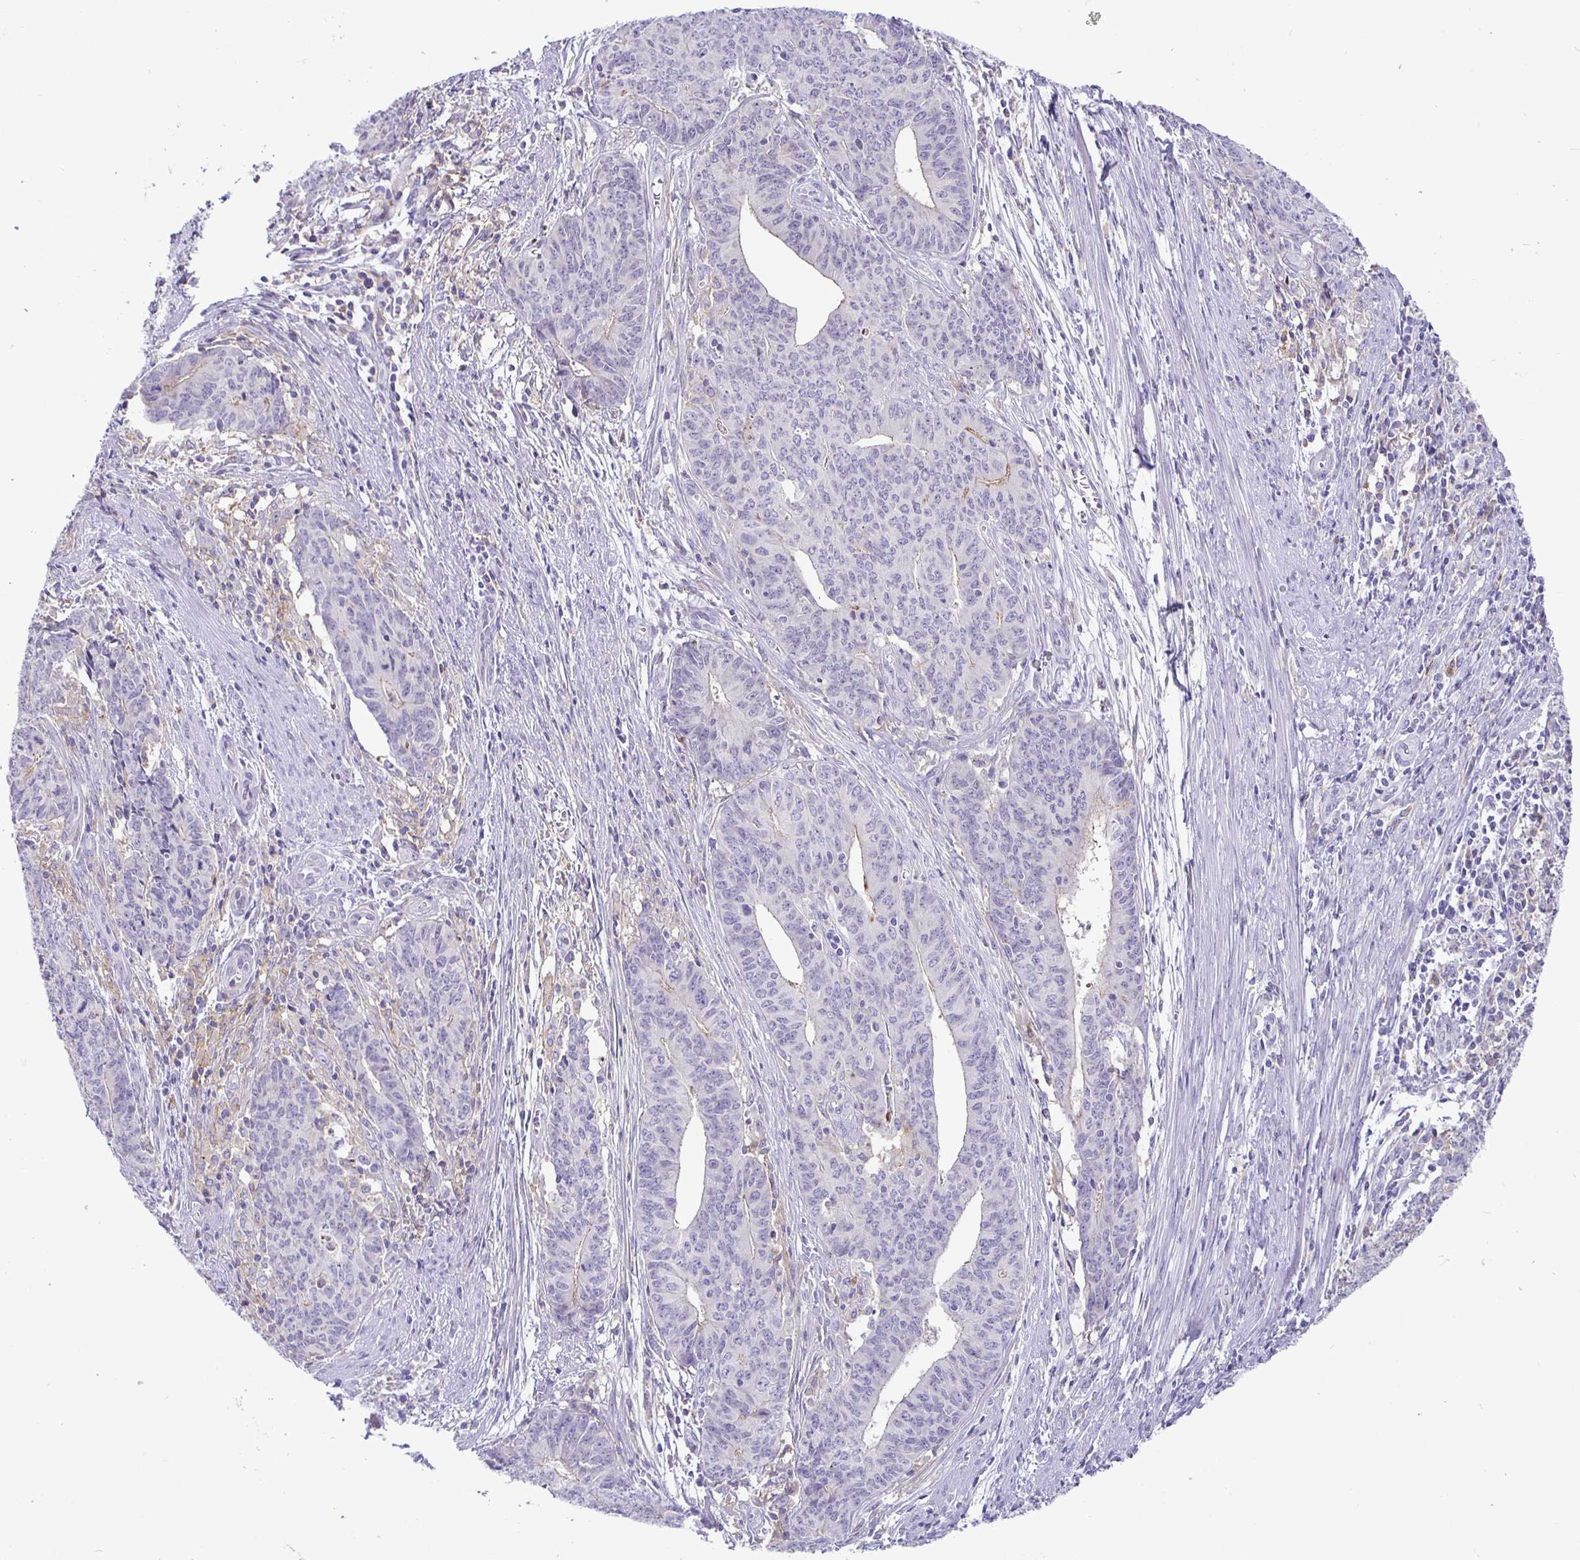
{"staining": {"intensity": "negative", "quantity": "none", "location": "none"}, "tissue": "endometrial cancer", "cell_type": "Tumor cells", "image_type": "cancer", "snomed": [{"axis": "morphology", "description": "Adenocarcinoma, NOS"}, {"axis": "topography", "description": "Endometrium"}], "caption": "Tumor cells show no significant protein positivity in endometrial adenocarcinoma.", "gene": "SIRPA", "patient": {"sex": "female", "age": 59}}